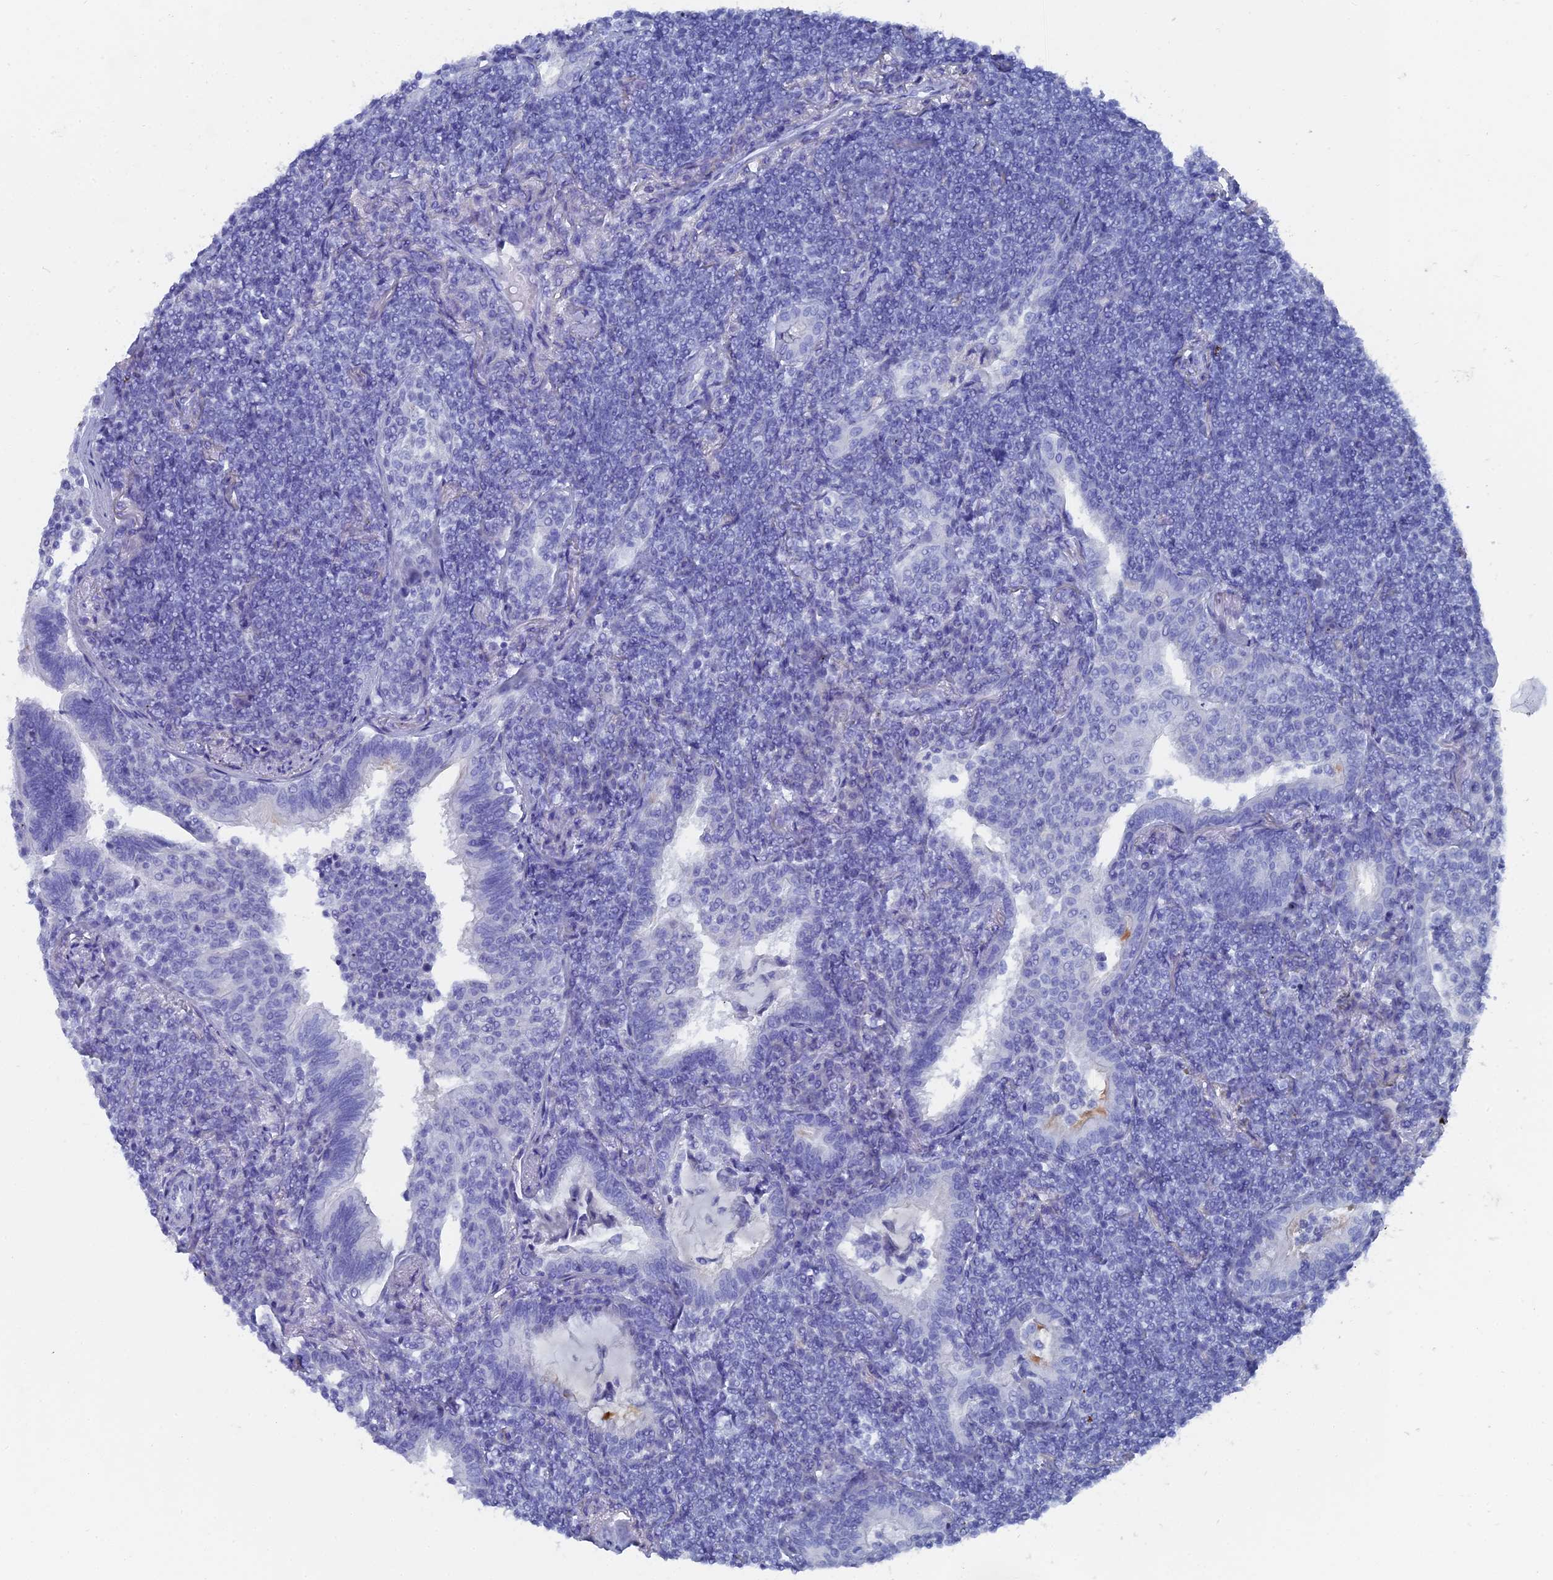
{"staining": {"intensity": "negative", "quantity": "none", "location": "none"}, "tissue": "lymphoma", "cell_type": "Tumor cells", "image_type": "cancer", "snomed": [{"axis": "morphology", "description": "Malignant lymphoma, non-Hodgkin's type, Low grade"}, {"axis": "topography", "description": "Lung"}], "caption": "Immunohistochemical staining of lymphoma exhibits no significant expression in tumor cells.", "gene": "ENPP3", "patient": {"sex": "female", "age": 71}}